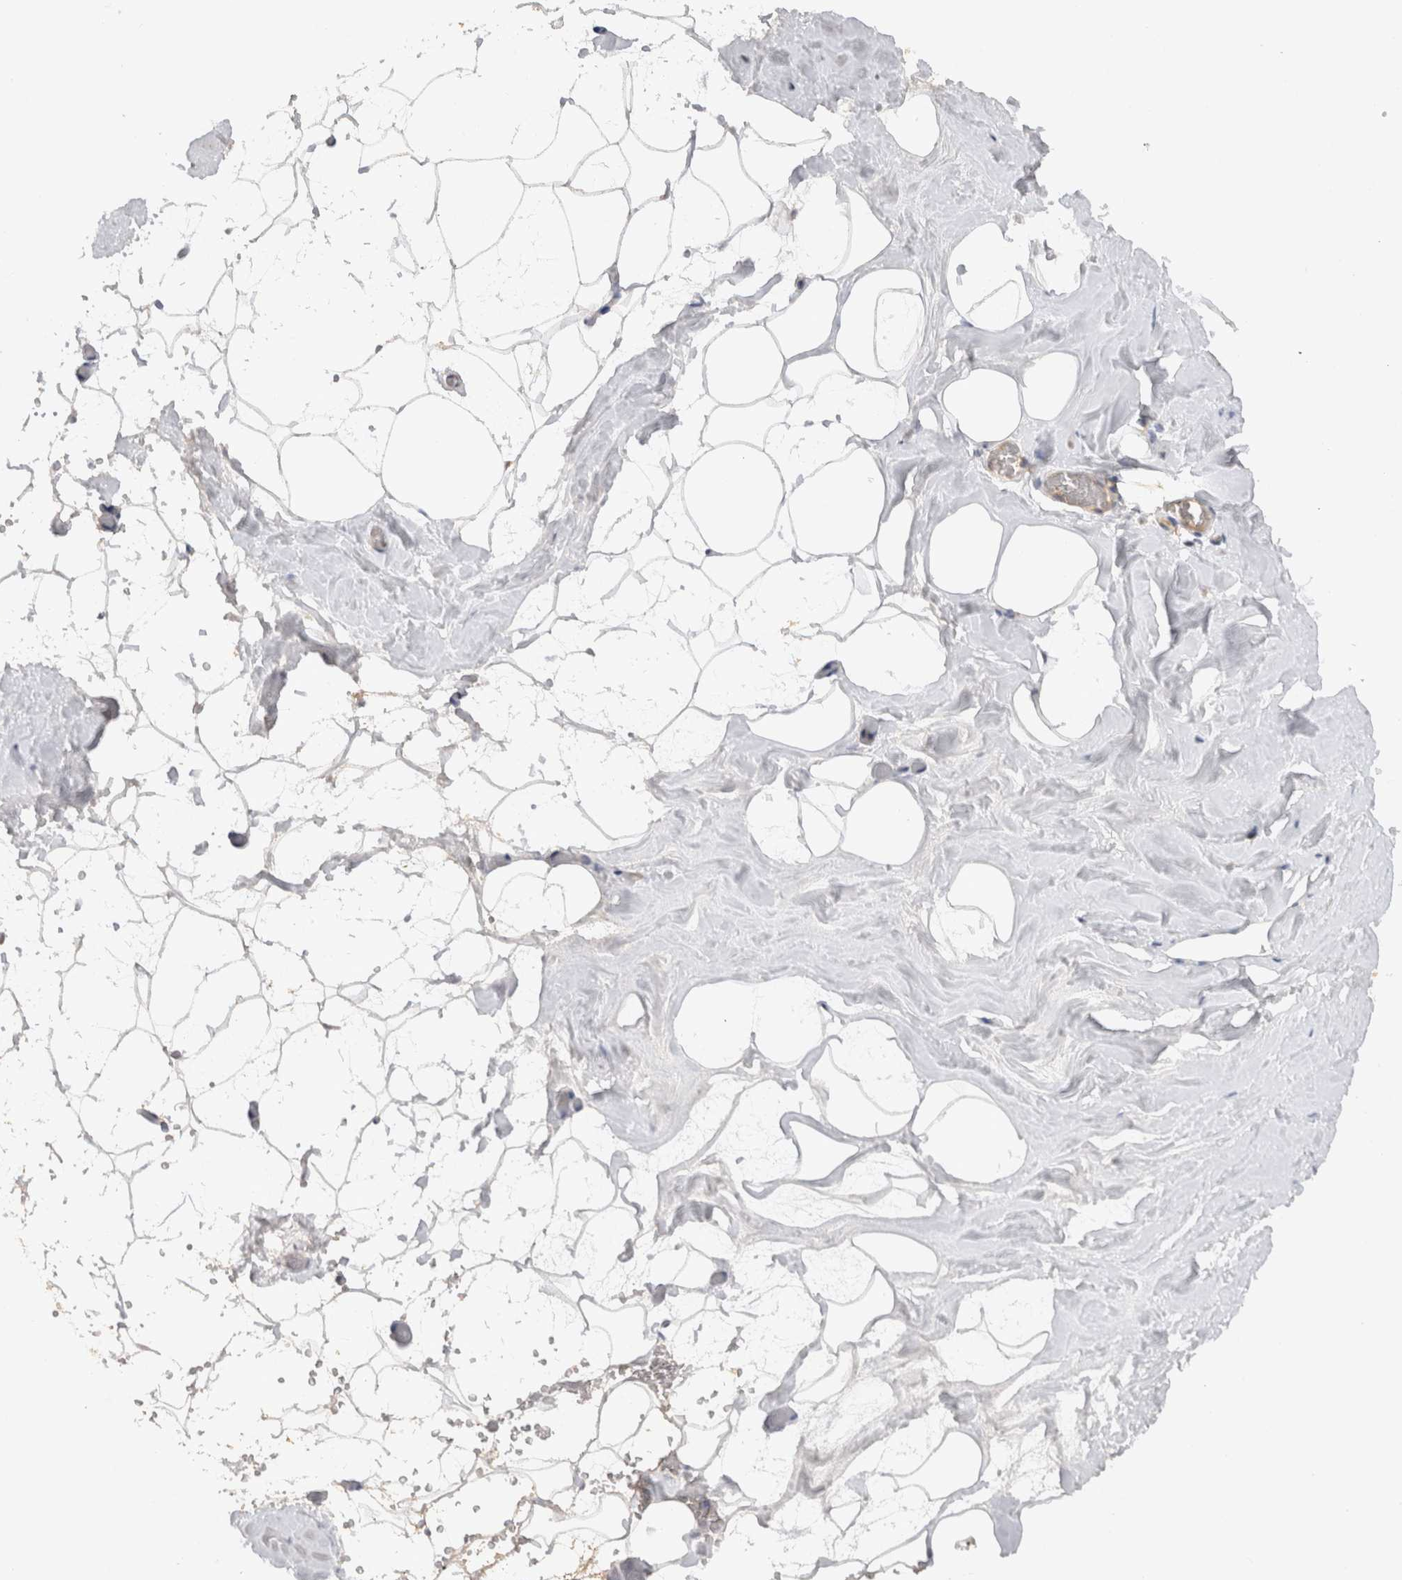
{"staining": {"intensity": "negative", "quantity": "none", "location": "none"}, "tissue": "adipose tissue", "cell_type": "Adipocytes", "image_type": "normal", "snomed": [{"axis": "morphology", "description": "Normal tissue, NOS"}, {"axis": "morphology", "description": "Fibrosis, NOS"}, {"axis": "topography", "description": "Breast"}, {"axis": "topography", "description": "Adipose tissue"}], "caption": "Adipose tissue stained for a protein using IHC shows no expression adipocytes.", "gene": "GAS1", "patient": {"sex": "female", "age": 39}}